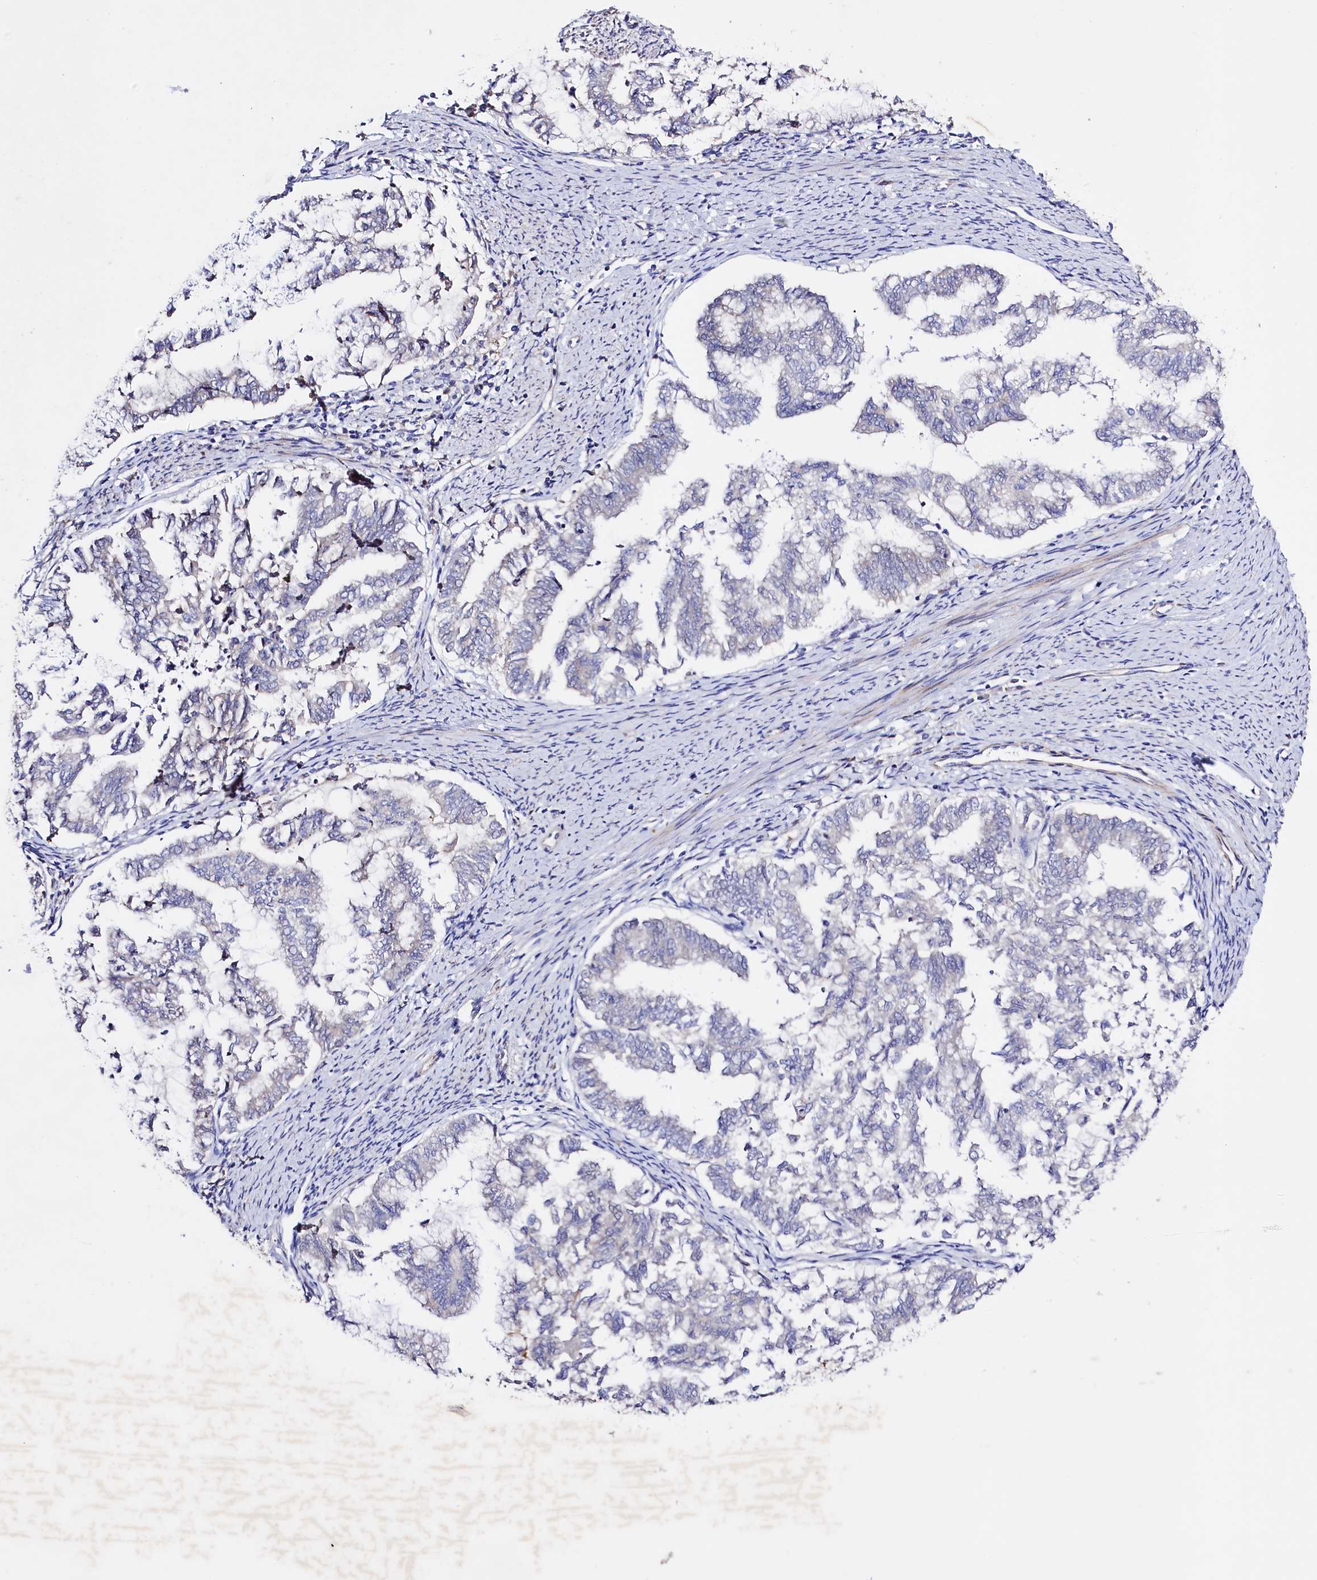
{"staining": {"intensity": "negative", "quantity": "none", "location": "none"}, "tissue": "endometrial cancer", "cell_type": "Tumor cells", "image_type": "cancer", "snomed": [{"axis": "morphology", "description": "Adenocarcinoma, NOS"}, {"axis": "topography", "description": "Endometrium"}], "caption": "Adenocarcinoma (endometrial) was stained to show a protein in brown. There is no significant positivity in tumor cells.", "gene": "SLC7A1", "patient": {"sex": "female", "age": 79}}